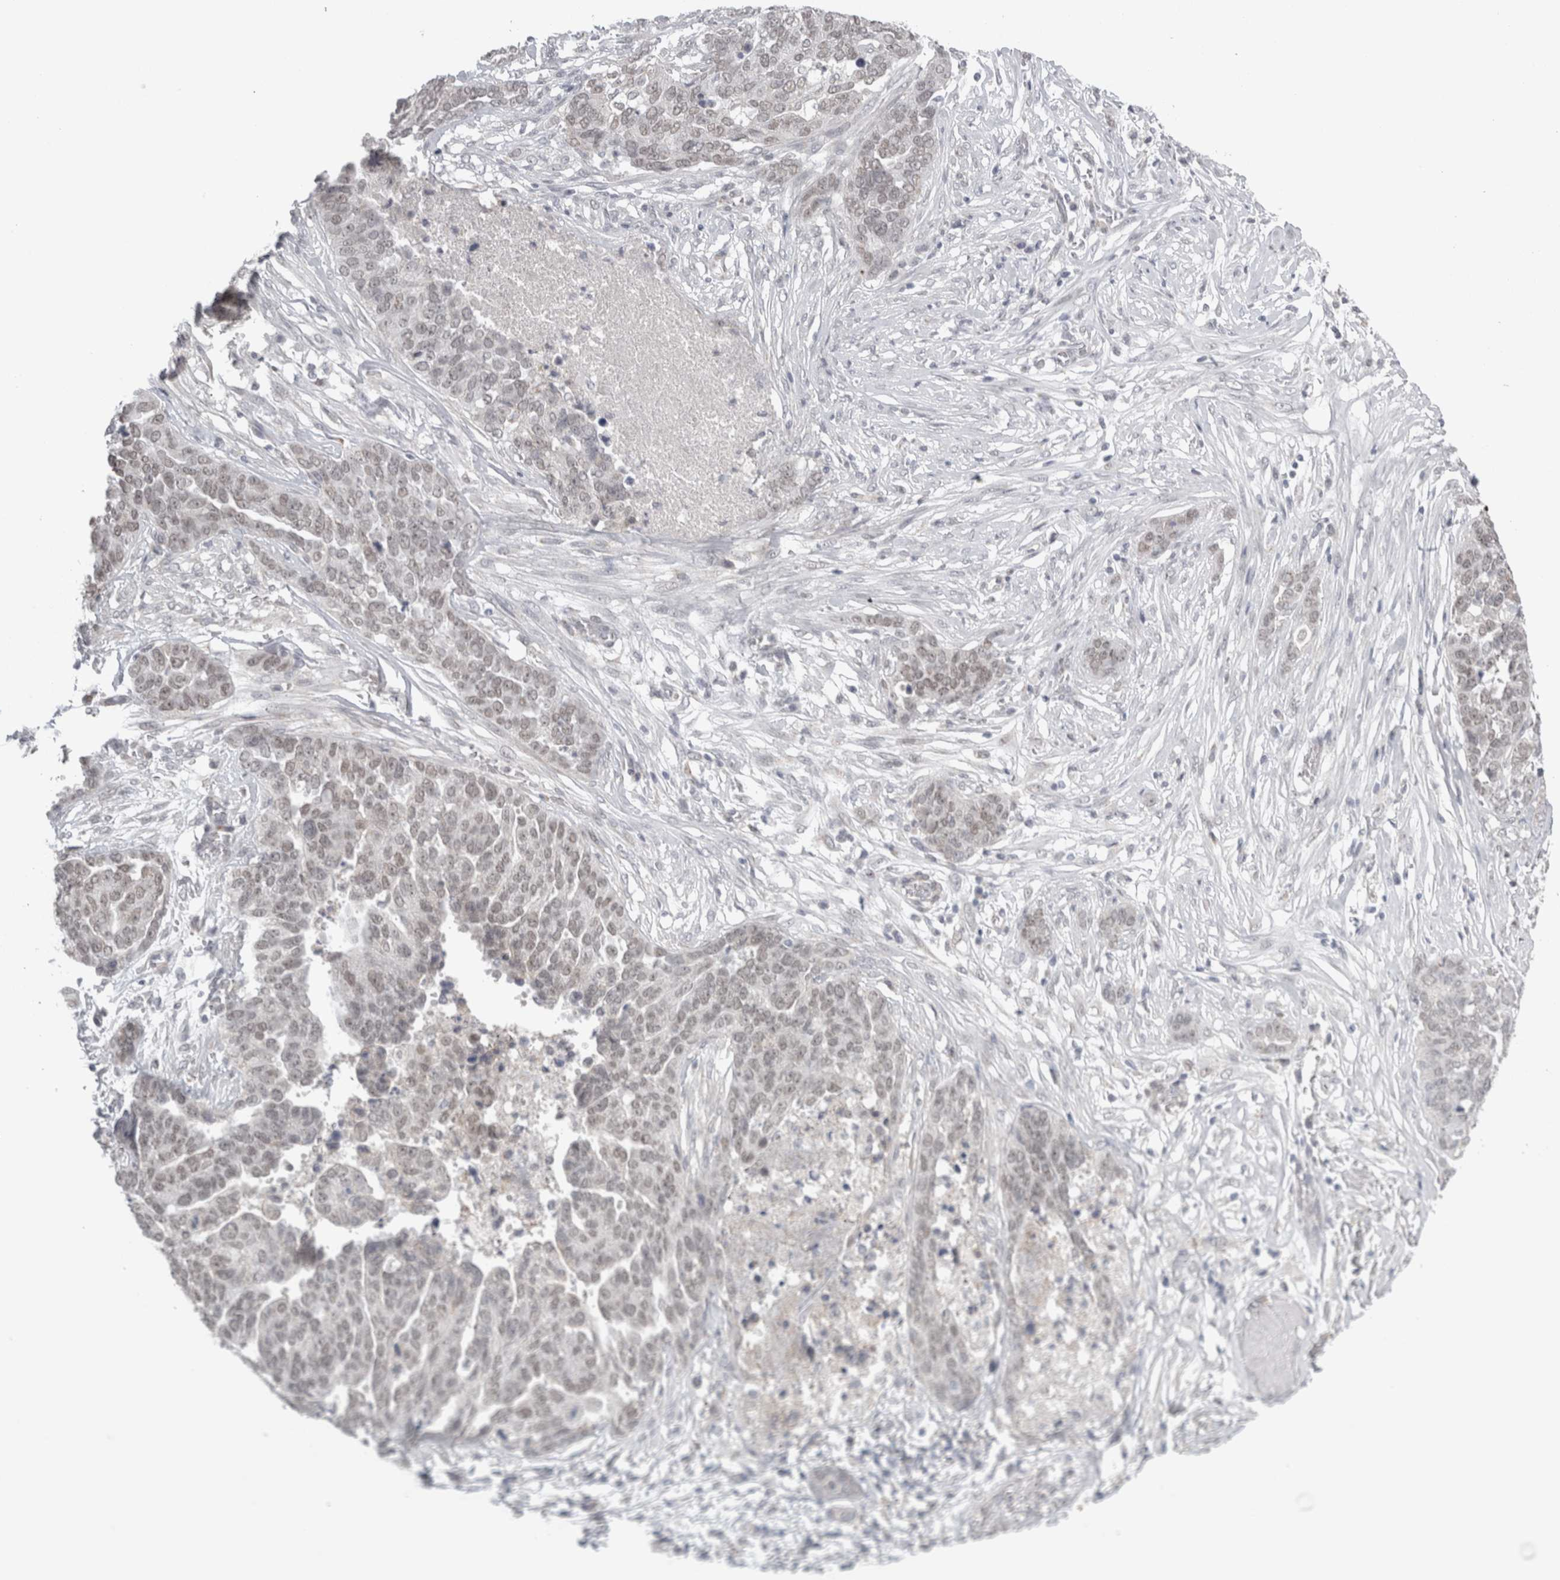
{"staining": {"intensity": "weak", "quantity": "<25%", "location": "nuclear"}, "tissue": "ovarian cancer", "cell_type": "Tumor cells", "image_type": "cancer", "snomed": [{"axis": "morphology", "description": "Cystadenocarcinoma, serous, NOS"}, {"axis": "topography", "description": "Ovary"}], "caption": "The micrograph shows no significant staining in tumor cells of ovarian serous cystadenocarcinoma.", "gene": "PLIN1", "patient": {"sex": "female", "age": 44}}